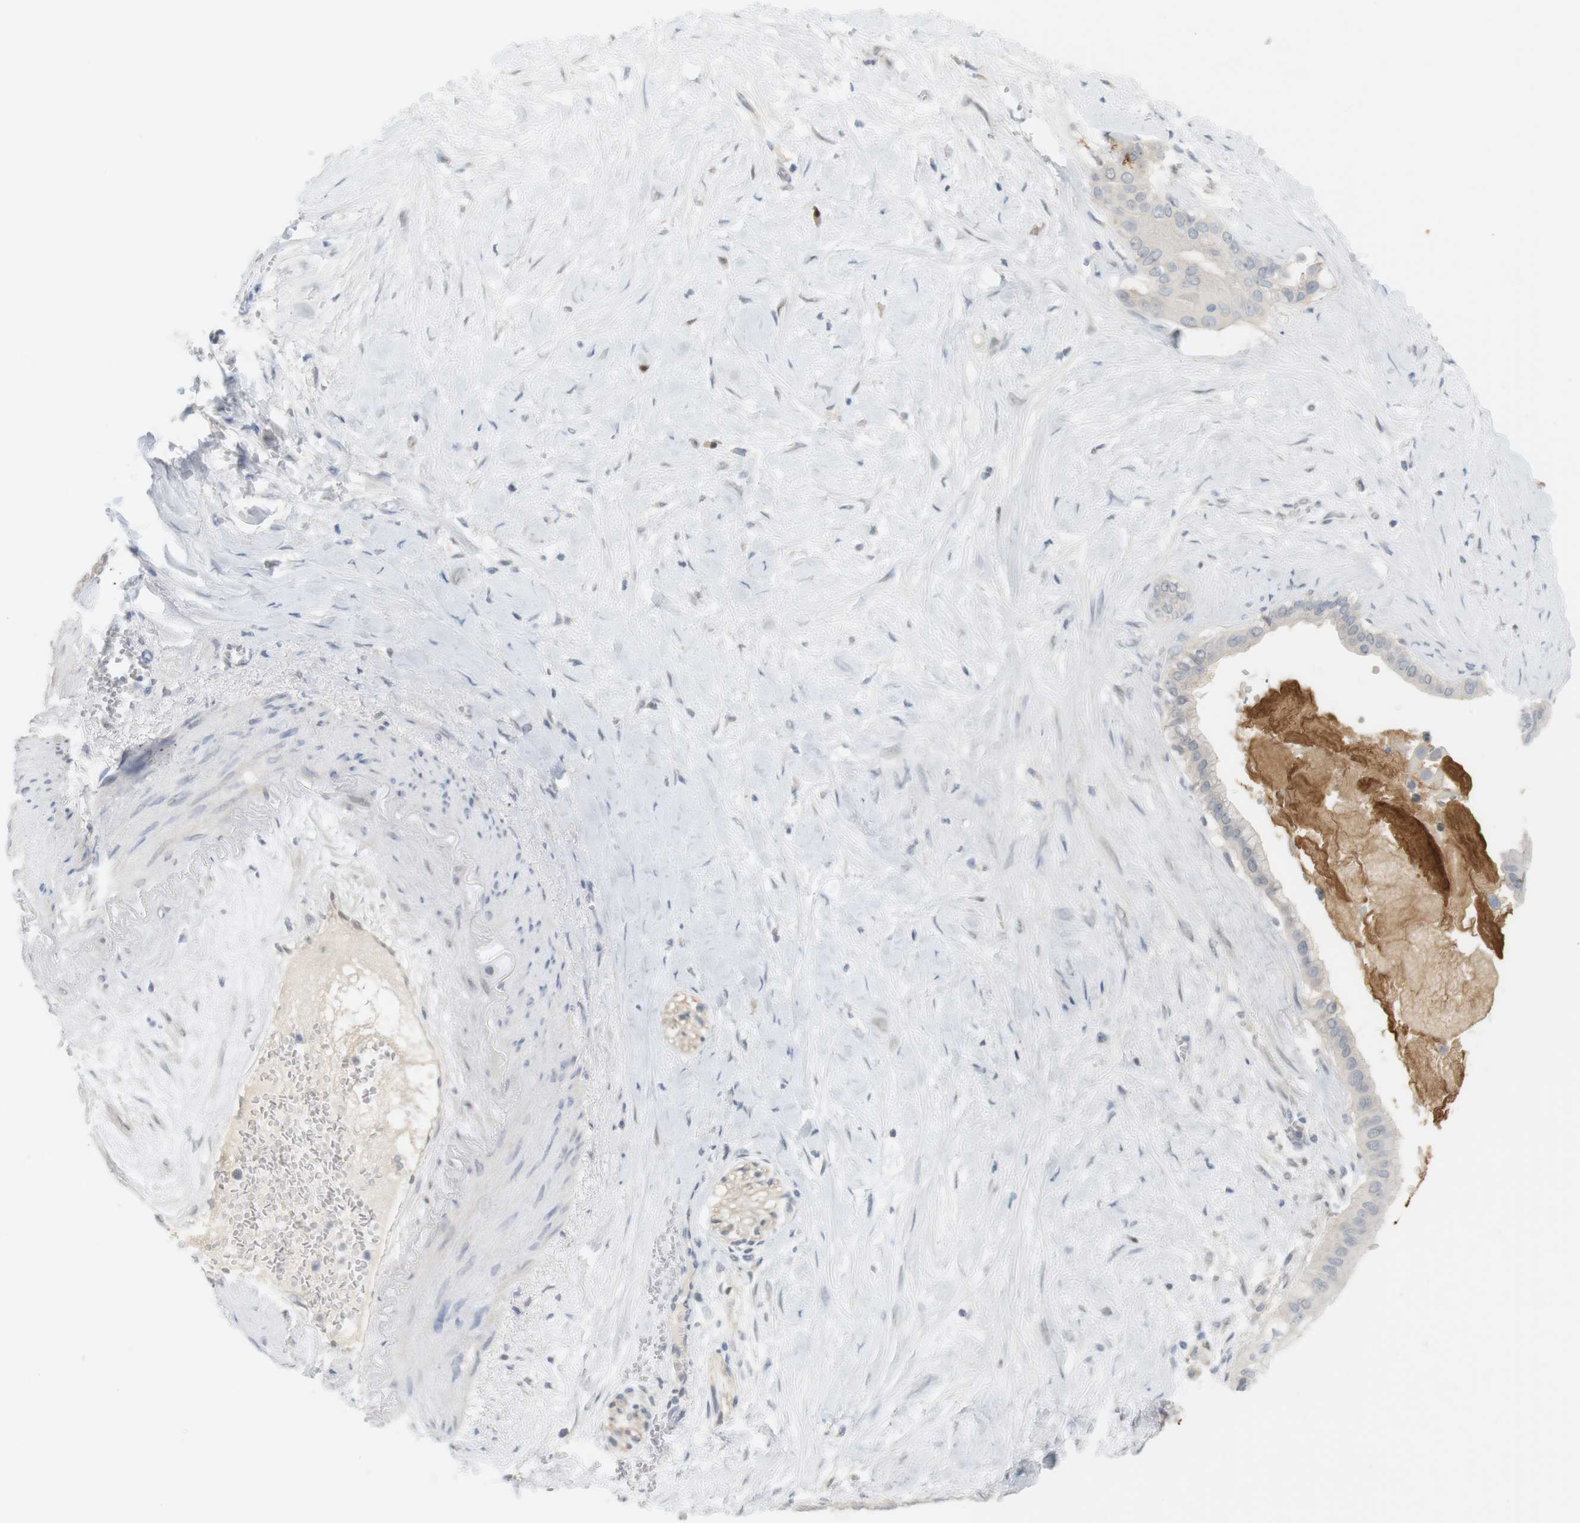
{"staining": {"intensity": "negative", "quantity": "none", "location": "none"}, "tissue": "pancreatic cancer", "cell_type": "Tumor cells", "image_type": "cancer", "snomed": [{"axis": "morphology", "description": "Adenocarcinoma, NOS"}, {"axis": "topography", "description": "Pancreas"}], "caption": "The immunohistochemistry (IHC) photomicrograph has no significant staining in tumor cells of pancreatic cancer tissue. The staining was performed using DAB (3,3'-diaminobenzidine) to visualize the protein expression in brown, while the nuclei were stained in blue with hematoxylin (Magnification: 20x).", "gene": "CREB3L2", "patient": {"sex": "male", "age": 55}}